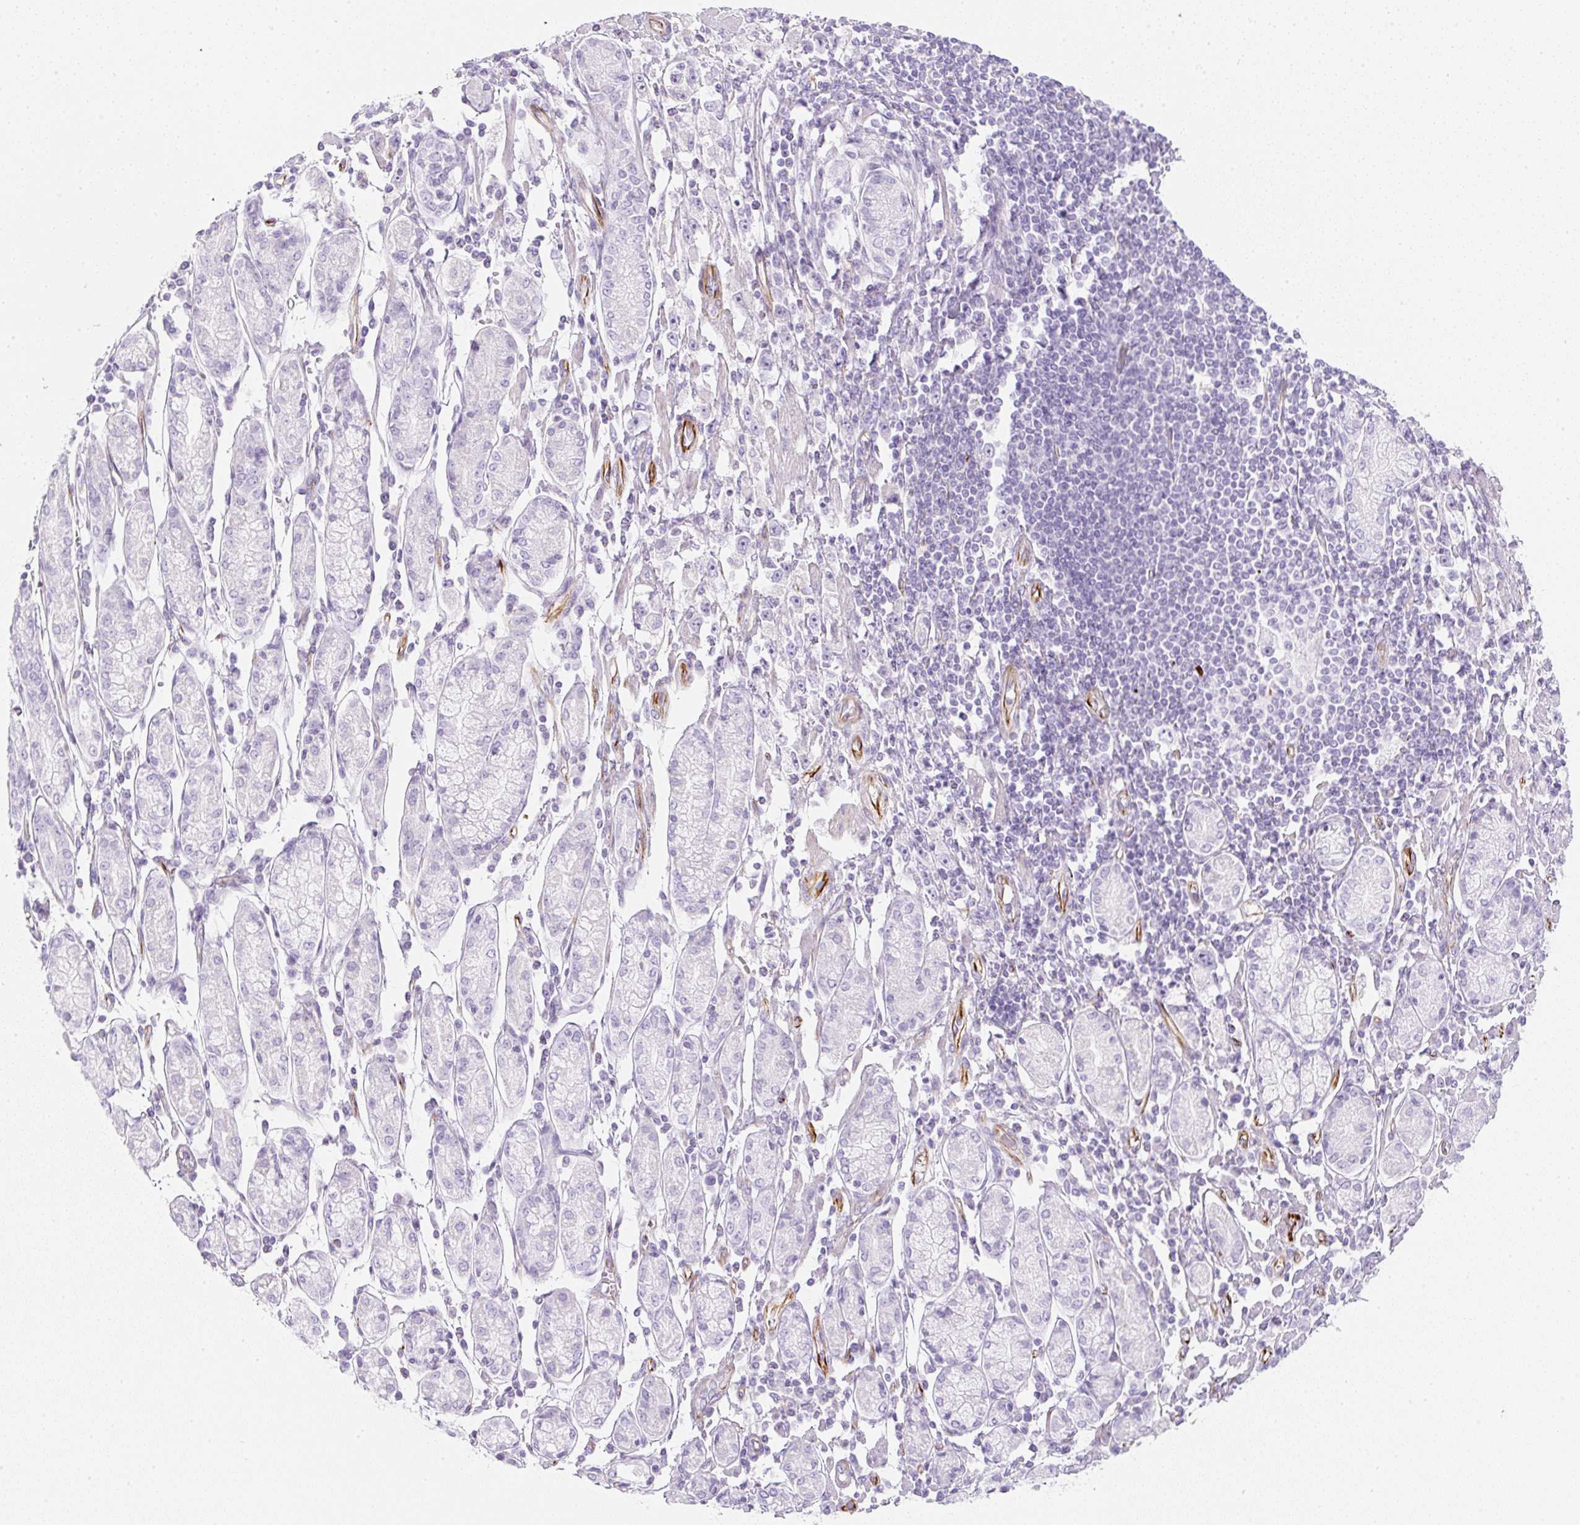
{"staining": {"intensity": "negative", "quantity": "none", "location": "none"}, "tissue": "stomach cancer", "cell_type": "Tumor cells", "image_type": "cancer", "snomed": [{"axis": "morphology", "description": "Adenocarcinoma, NOS"}, {"axis": "topography", "description": "Stomach"}], "caption": "An IHC image of stomach adenocarcinoma is shown. There is no staining in tumor cells of stomach adenocarcinoma.", "gene": "ZNF689", "patient": {"sex": "female", "age": 59}}